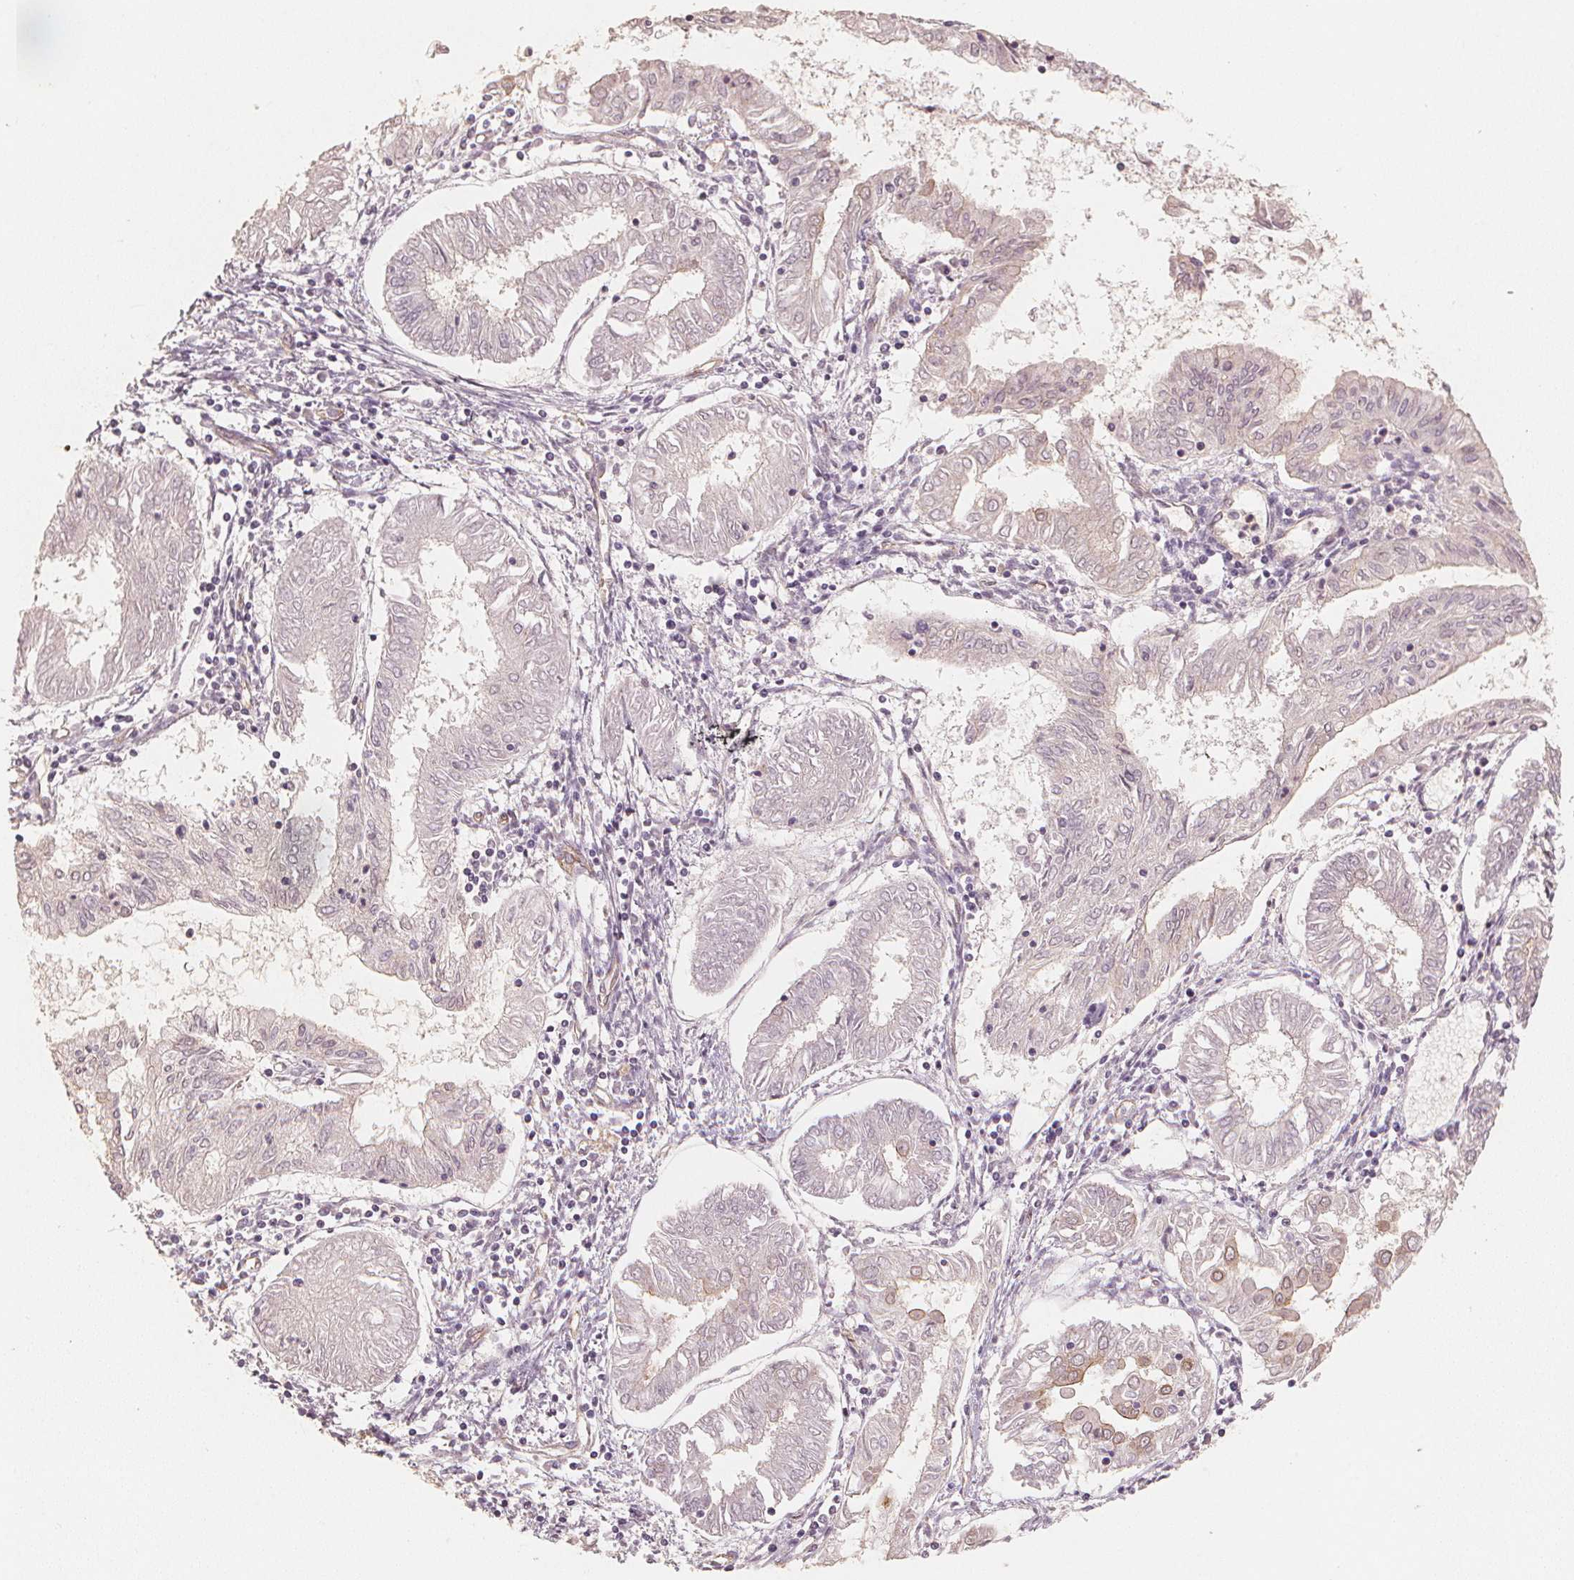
{"staining": {"intensity": "moderate", "quantity": "<25%", "location": "cytoplasmic/membranous"}, "tissue": "endometrial cancer", "cell_type": "Tumor cells", "image_type": "cancer", "snomed": [{"axis": "morphology", "description": "Adenocarcinoma, NOS"}, {"axis": "topography", "description": "Endometrium"}], "caption": "Human endometrial cancer stained with a protein marker demonstrates moderate staining in tumor cells.", "gene": "CIB1", "patient": {"sex": "female", "age": 68}}